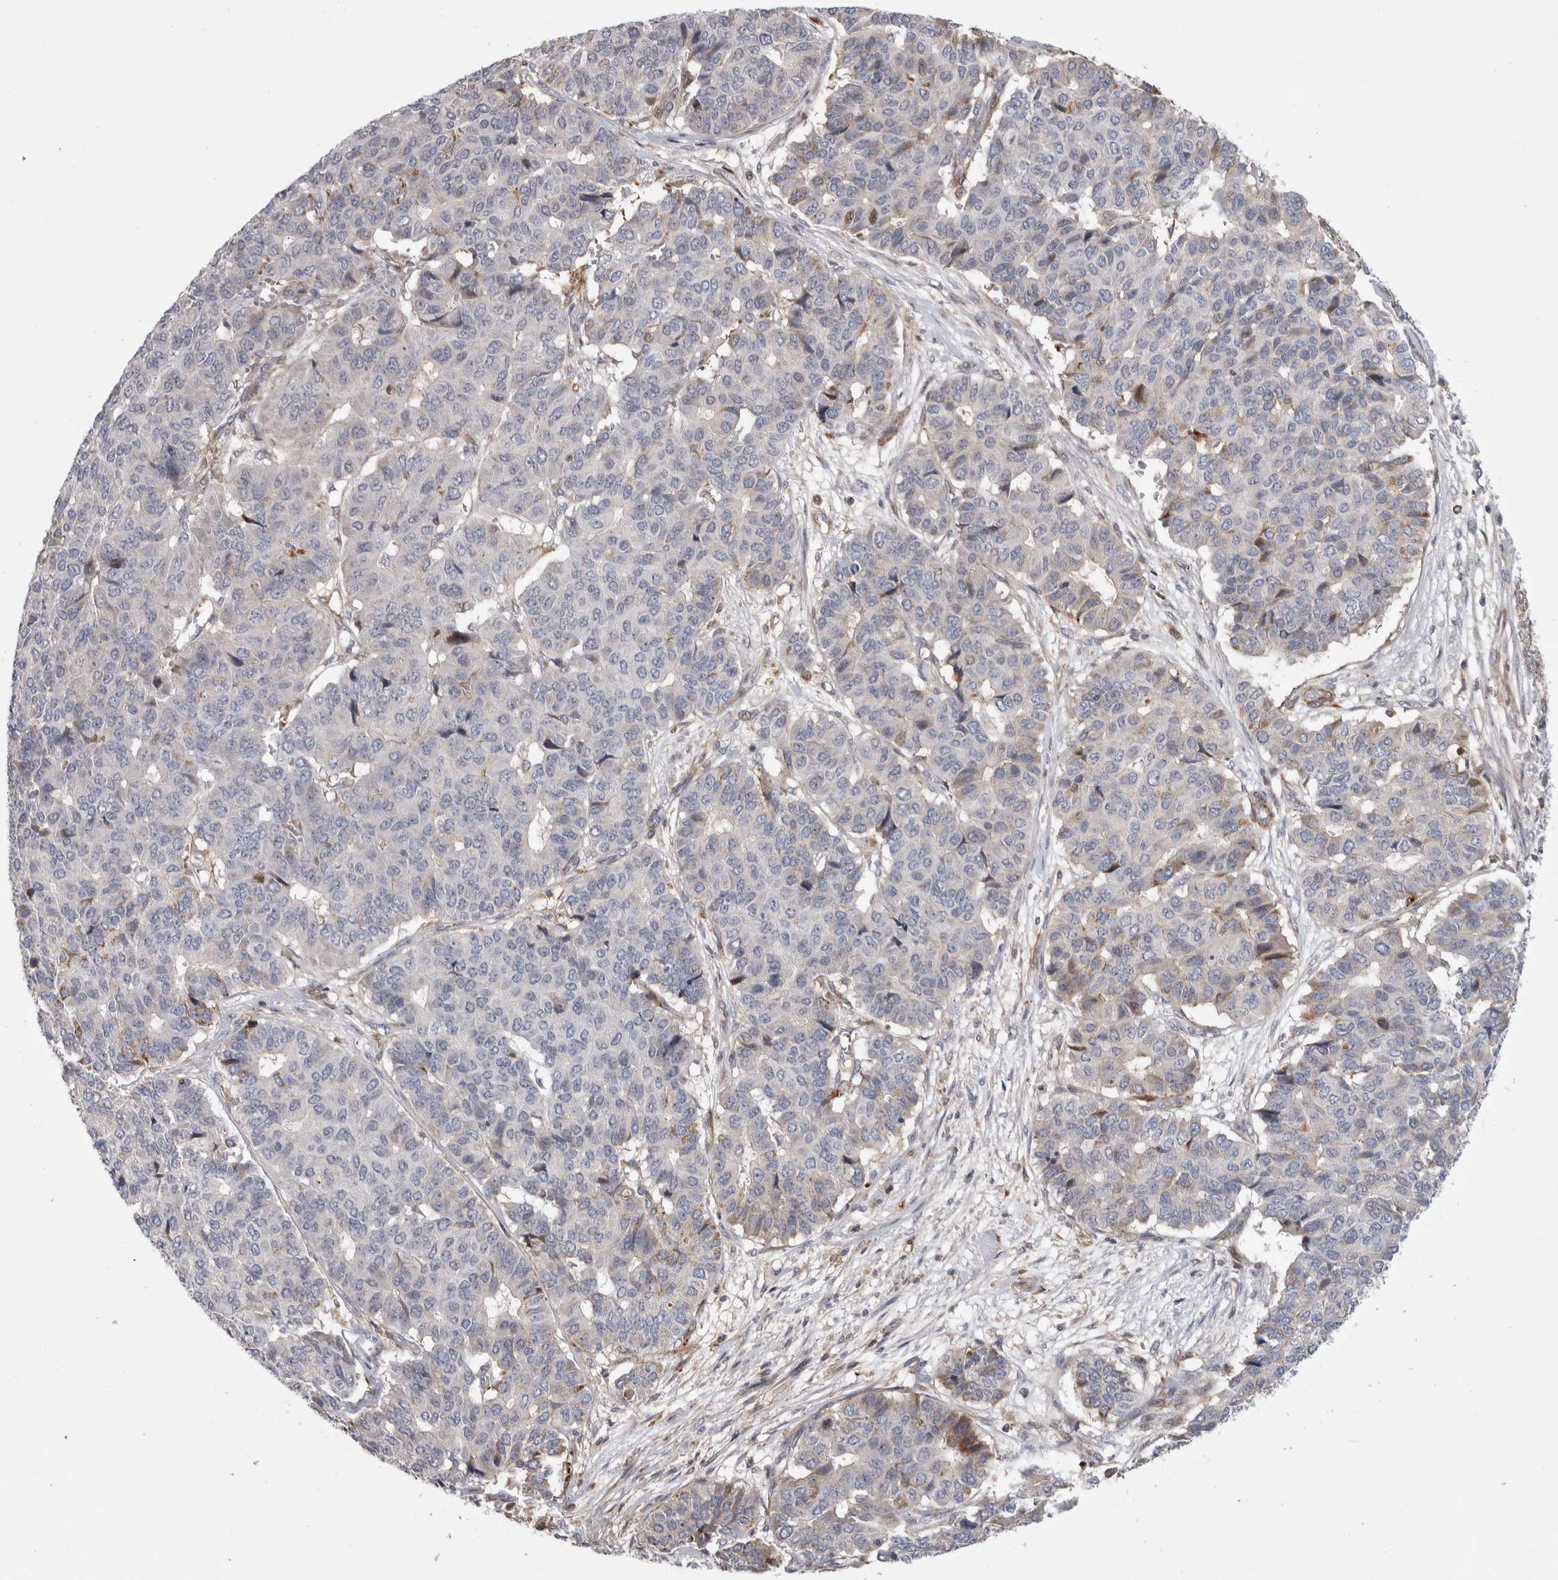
{"staining": {"intensity": "weak", "quantity": "<25%", "location": "cytoplasmic/membranous"}, "tissue": "pancreatic cancer", "cell_type": "Tumor cells", "image_type": "cancer", "snomed": [{"axis": "morphology", "description": "Adenocarcinoma, NOS"}, {"axis": "topography", "description": "Pancreas"}], "caption": "Micrograph shows no protein positivity in tumor cells of adenocarcinoma (pancreatic) tissue.", "gene": "PSMG3", "patient": {"sex": "male", "age": 50}}